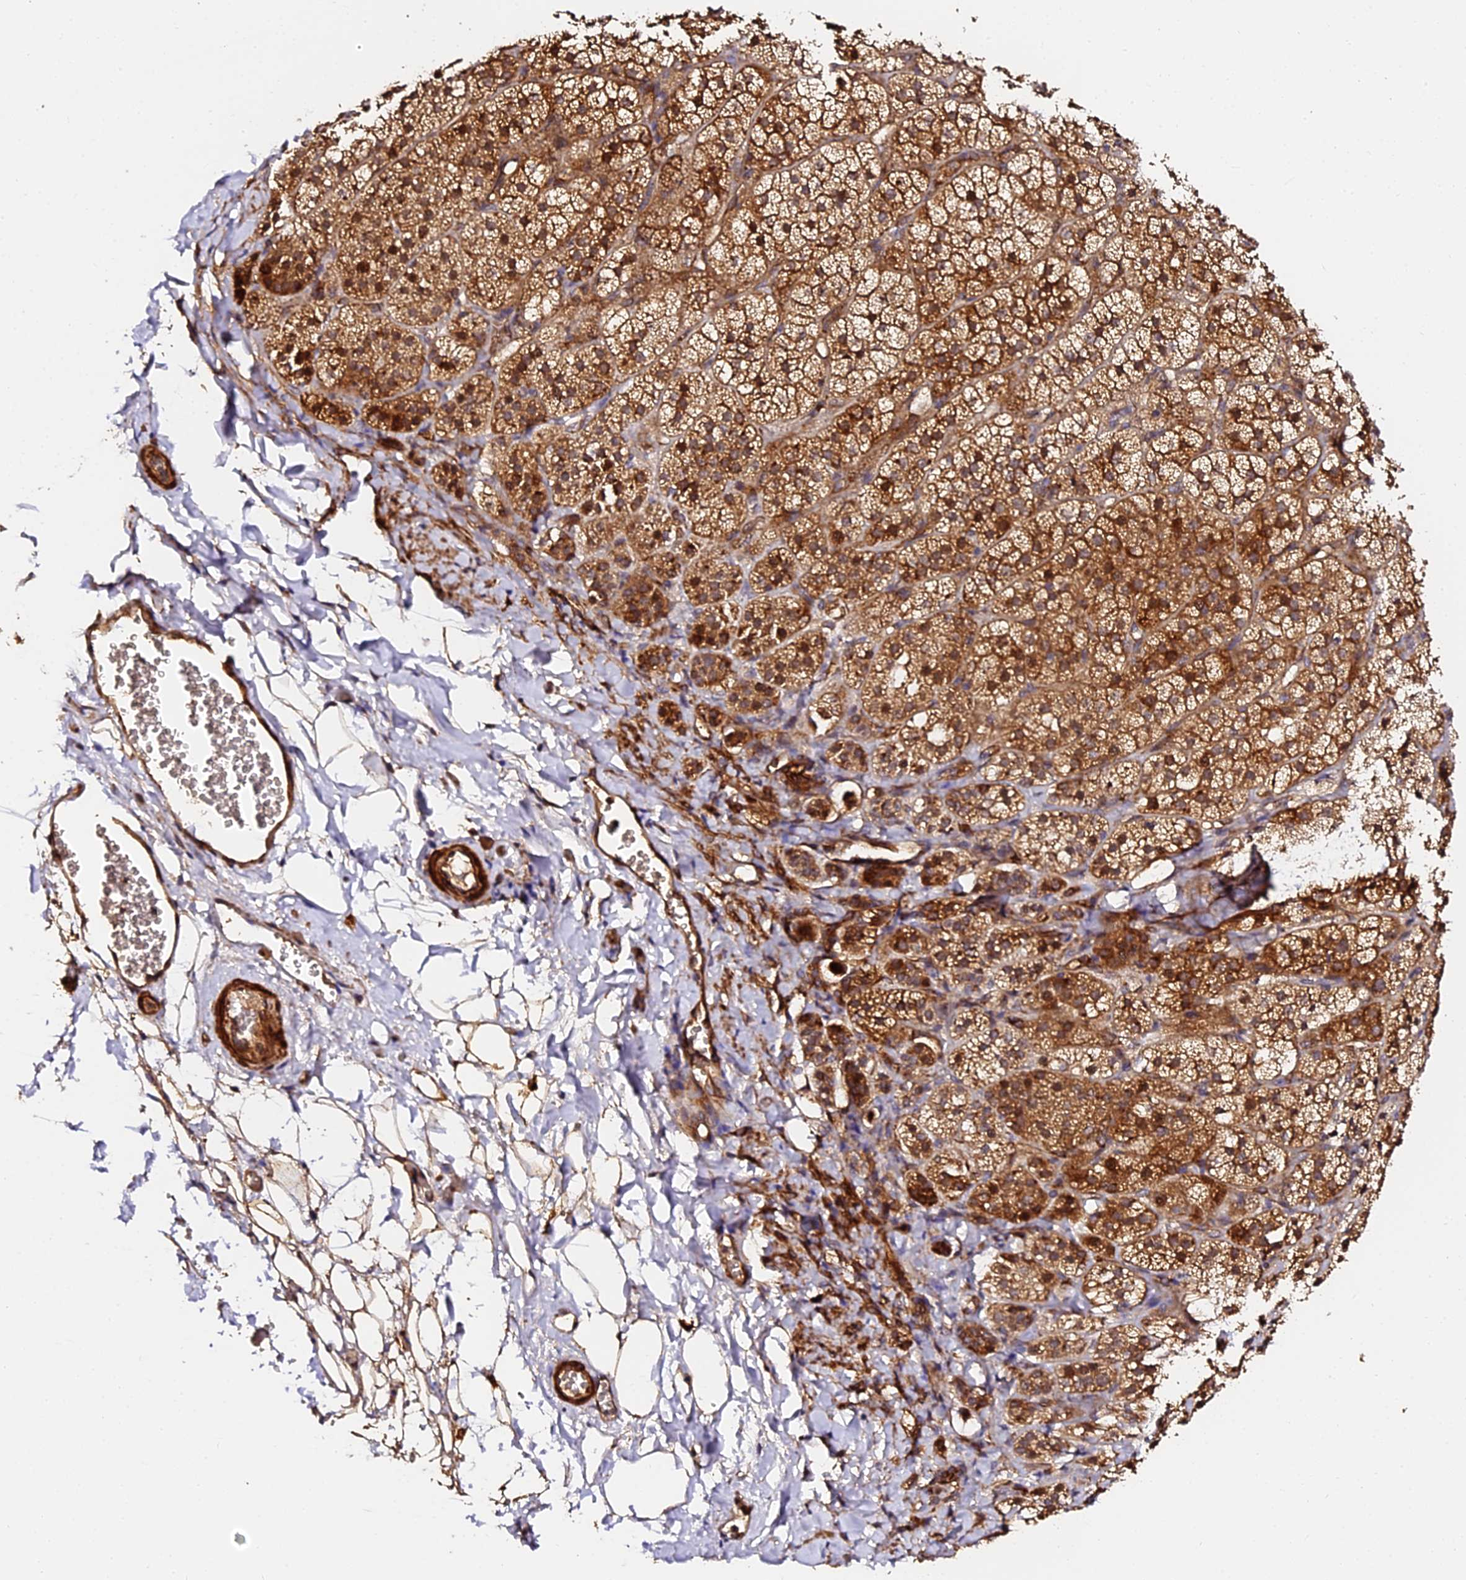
{"staining": {"intensity": "strong", "quantity": ">75%", "location": "cytoplasmic/membranous"}, "tissue": "adrenal gland", "cell_type": "Glandular cells", "image_type": "normal", "snomed": [{"axis": "morphology", "description": "Normal tissue, NOS"}, {"axis": "topography", "description": "Adrenal gland"}], "caption": "Normal adrenal gland reveals strong cytoplasmic/membranous expression in about >75% of glandular cells (DAB IHC with brightfield microscopy, high magnification)..", "gene": "TDO2", "patient": {"sex": "female", "age": 44}}